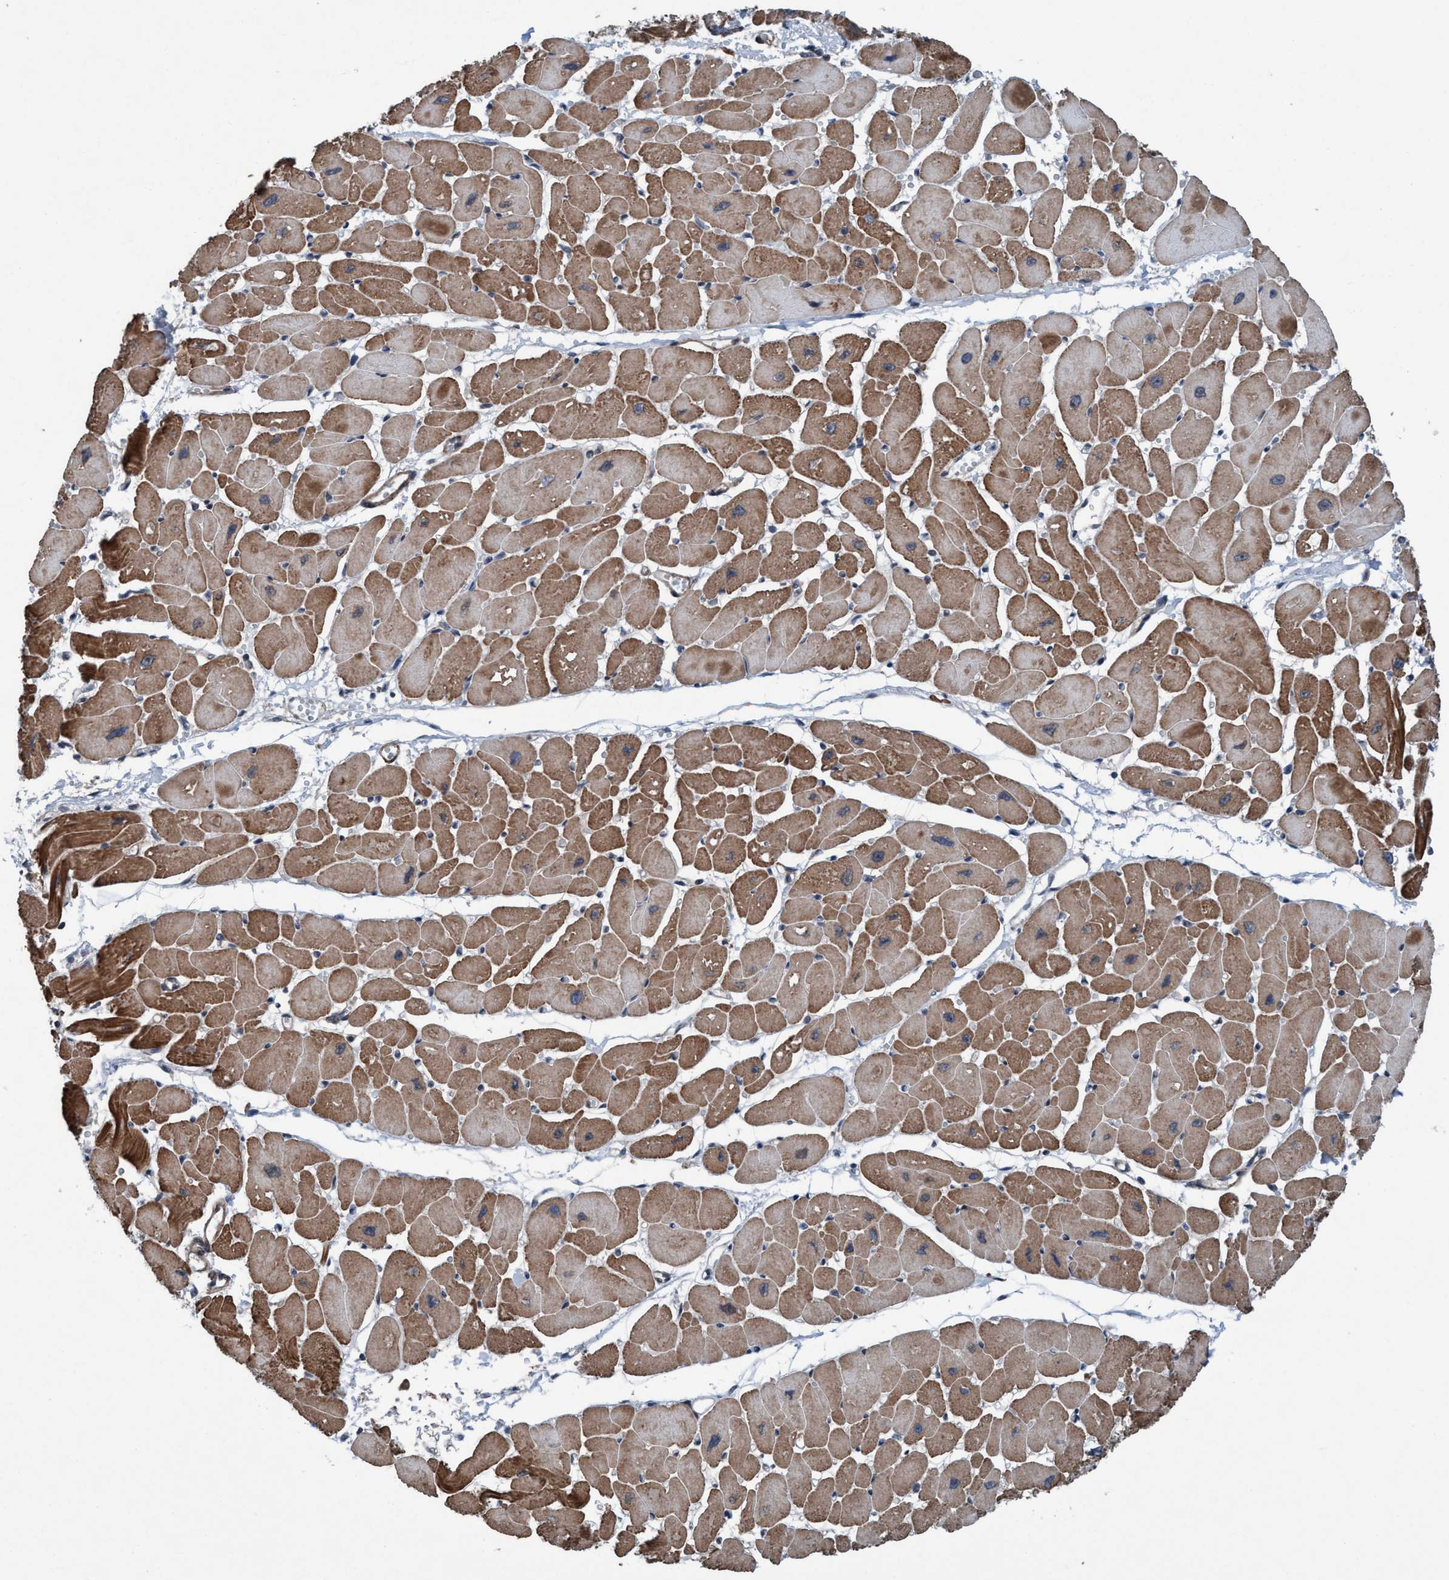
{"staining": {"intensity": "strong", "quantity": ">75%", "location": "cytoplasmic/membranous"}, "tissue": "heart muscle", "cell_type": "Cardiomyocytes", "image_type": "normal", "snomed": [{"axis": "morphology", "description": "Normal tissue, NOS"}, {"axis": "topography", "description": "Heart"}], "caption": "Cardiomyocytes exhibit high levels of strong cytoplasmic/membranous staining in approximately >75% of cells in normal heart muscle. (Brightfield microscopy of DAB IHC at high magnification).", "gene": "NISCH", "patient": {"sex": "female", "age": 54}}